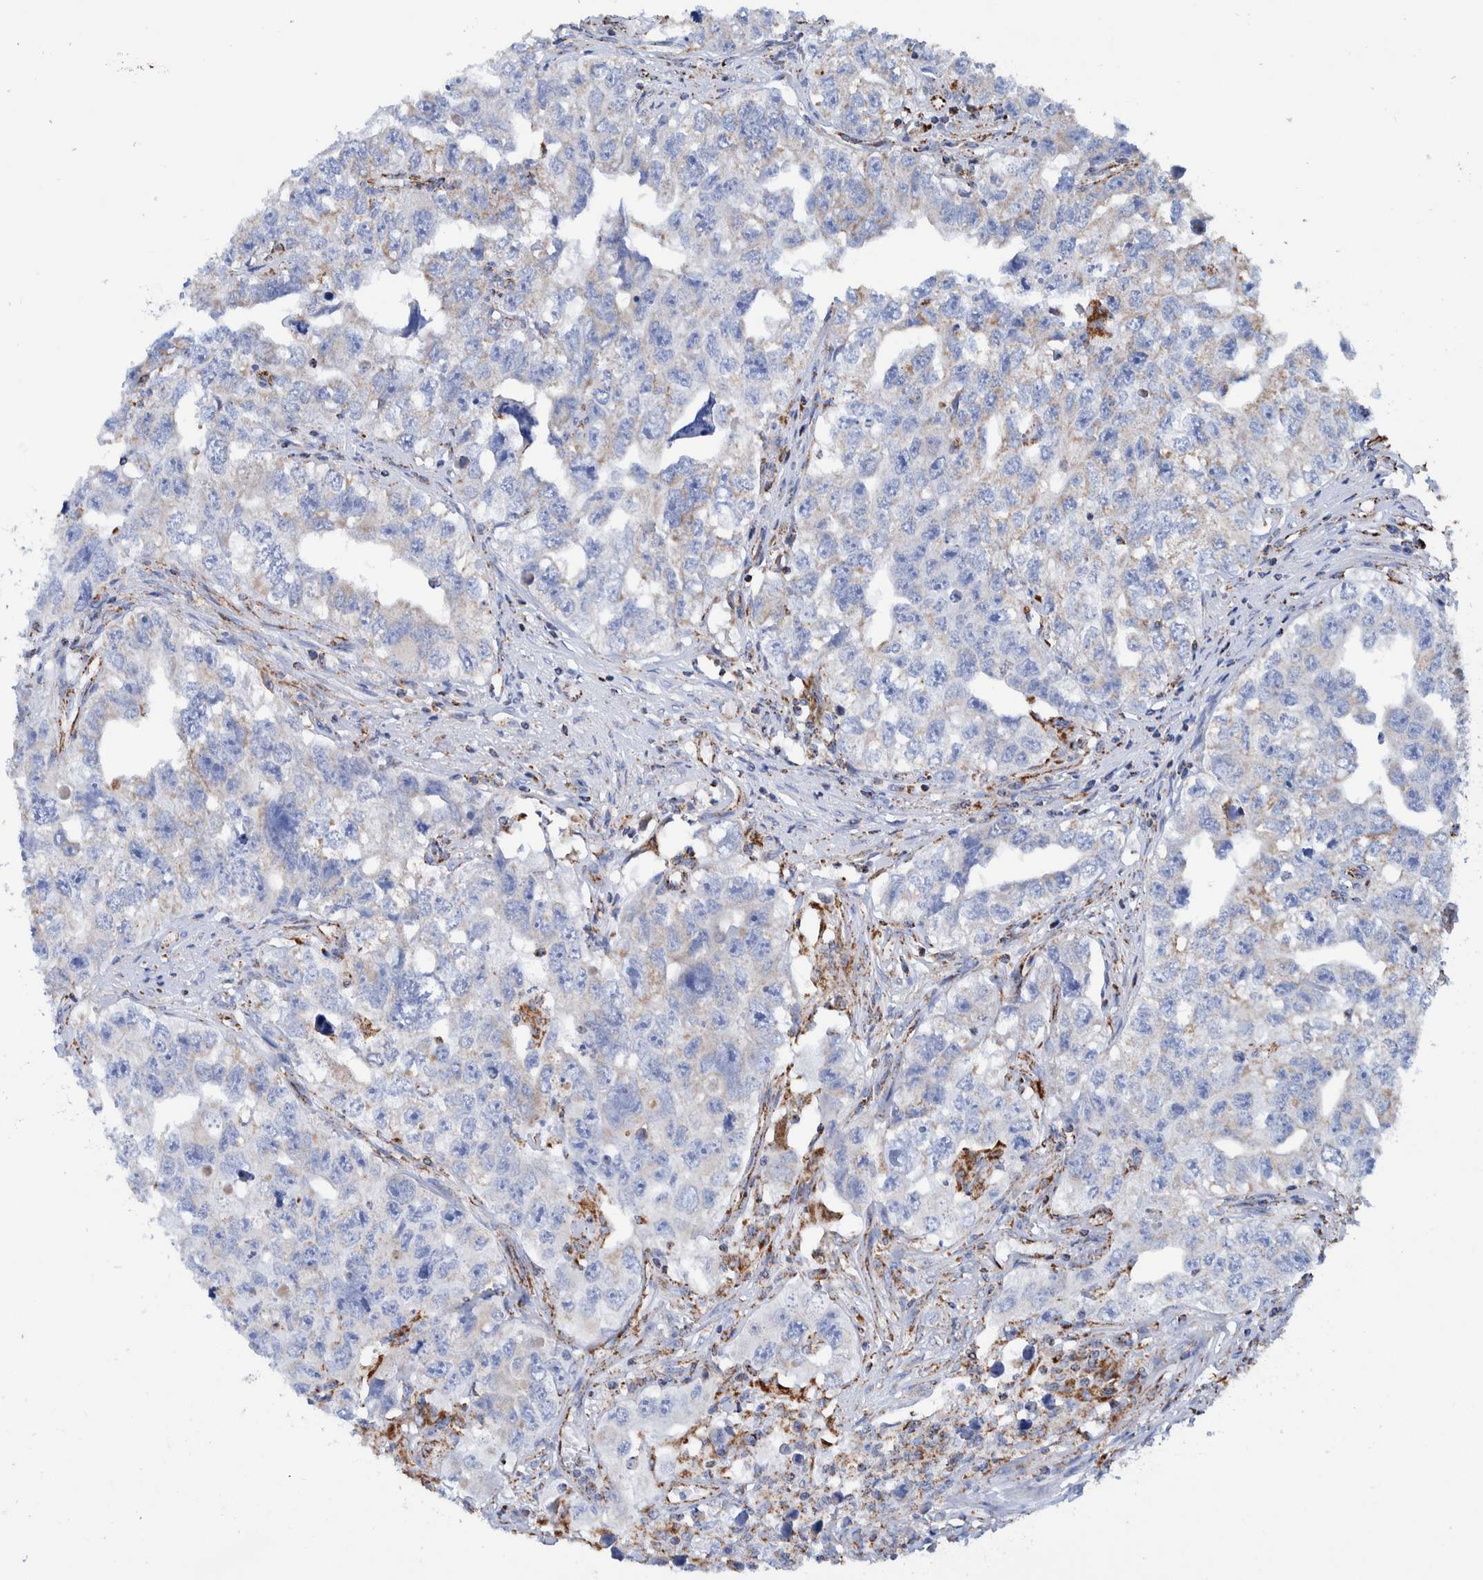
{"staining": {"intensity": "weak", "quantity": "25%-75%", "location": "cytoplasmic/membranous"}, "tissue": "testis cancer", "cell_type": "Tumor cells", "image_type": "cancer", "snomed": [{"axis": "morphology", "description": "Seminoma, NOS"}, {"axis": "morphology", "description": "Carcinoma, Embryonal, NOS"}, {"axis": "topography", "description": "Testis"}], "caption": "High-power microscopy captured an immunohistochemistry histopathology image of testis cancer, revealing weak cytoplasmic/membranous expression in about 25%-75% of tumor cells. (brown staining indicates protein expression, while blue staining denotes nuclei).", "gene": "DECR1", "patient": {"sex": "male", "age": 43}}